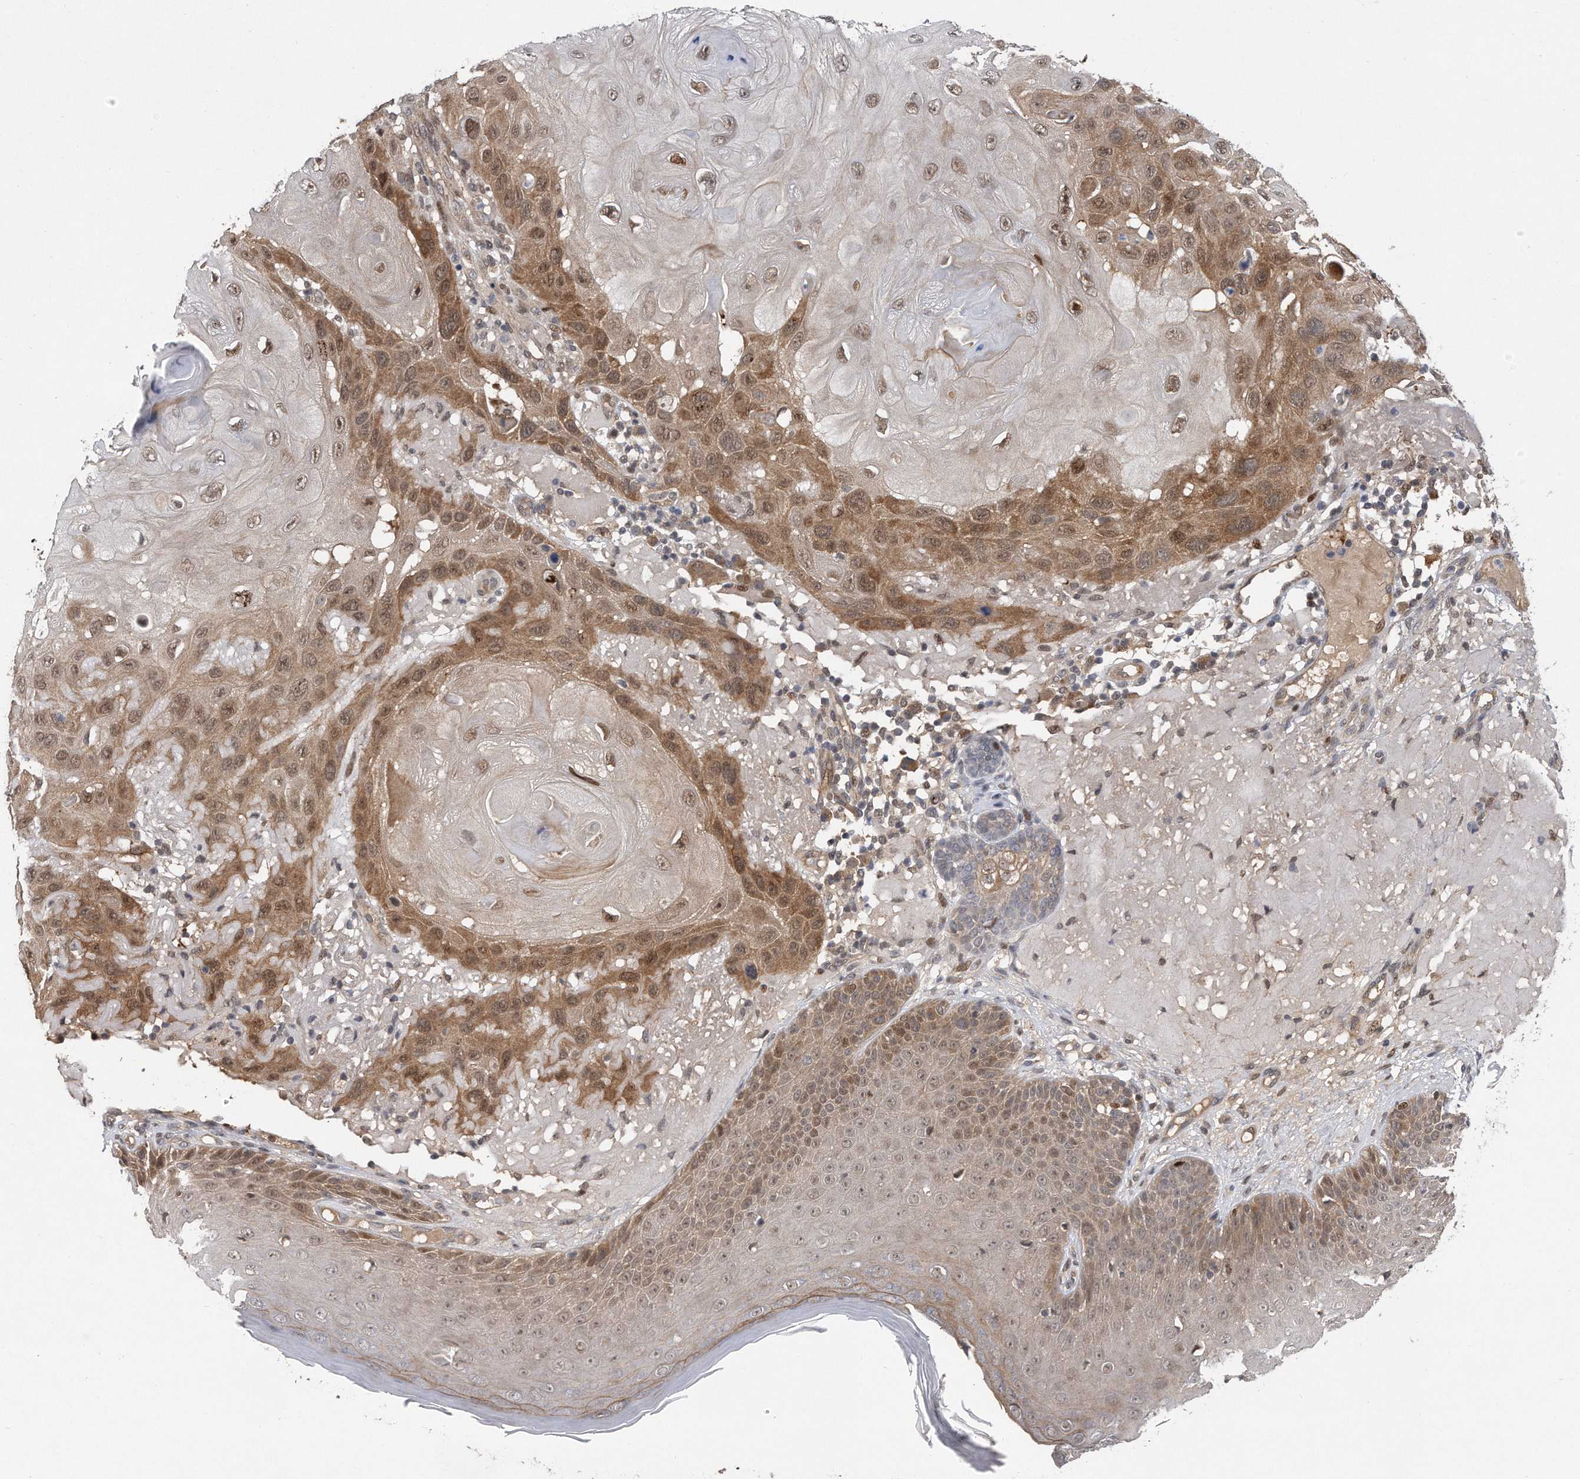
{"staining": {"intensity": "moderate", "quantity": ">75%", "location": "cytoplasmic/membranous,nuclear"}, "tissue": "skin cancer", "cell_type": "Tumor cells", "image_type": "cancer", "snomed": [{"axis": "morphology", "description": "Normal tissue, NOS"}, {"axis": "morphology", "description": "Squamous cell carcinoma, NOS"}, {"axis": "topography", "description": "Skin"}], "caption": "Immunohistochemical staining of squamous cell carcinoma (skin) shows moderate cytoplasmic/membranous and nuclear protein staining in about >75% of tumor cells.", "gene": "RWDD2A", "patient": {"sex": "female", "age": 96}}